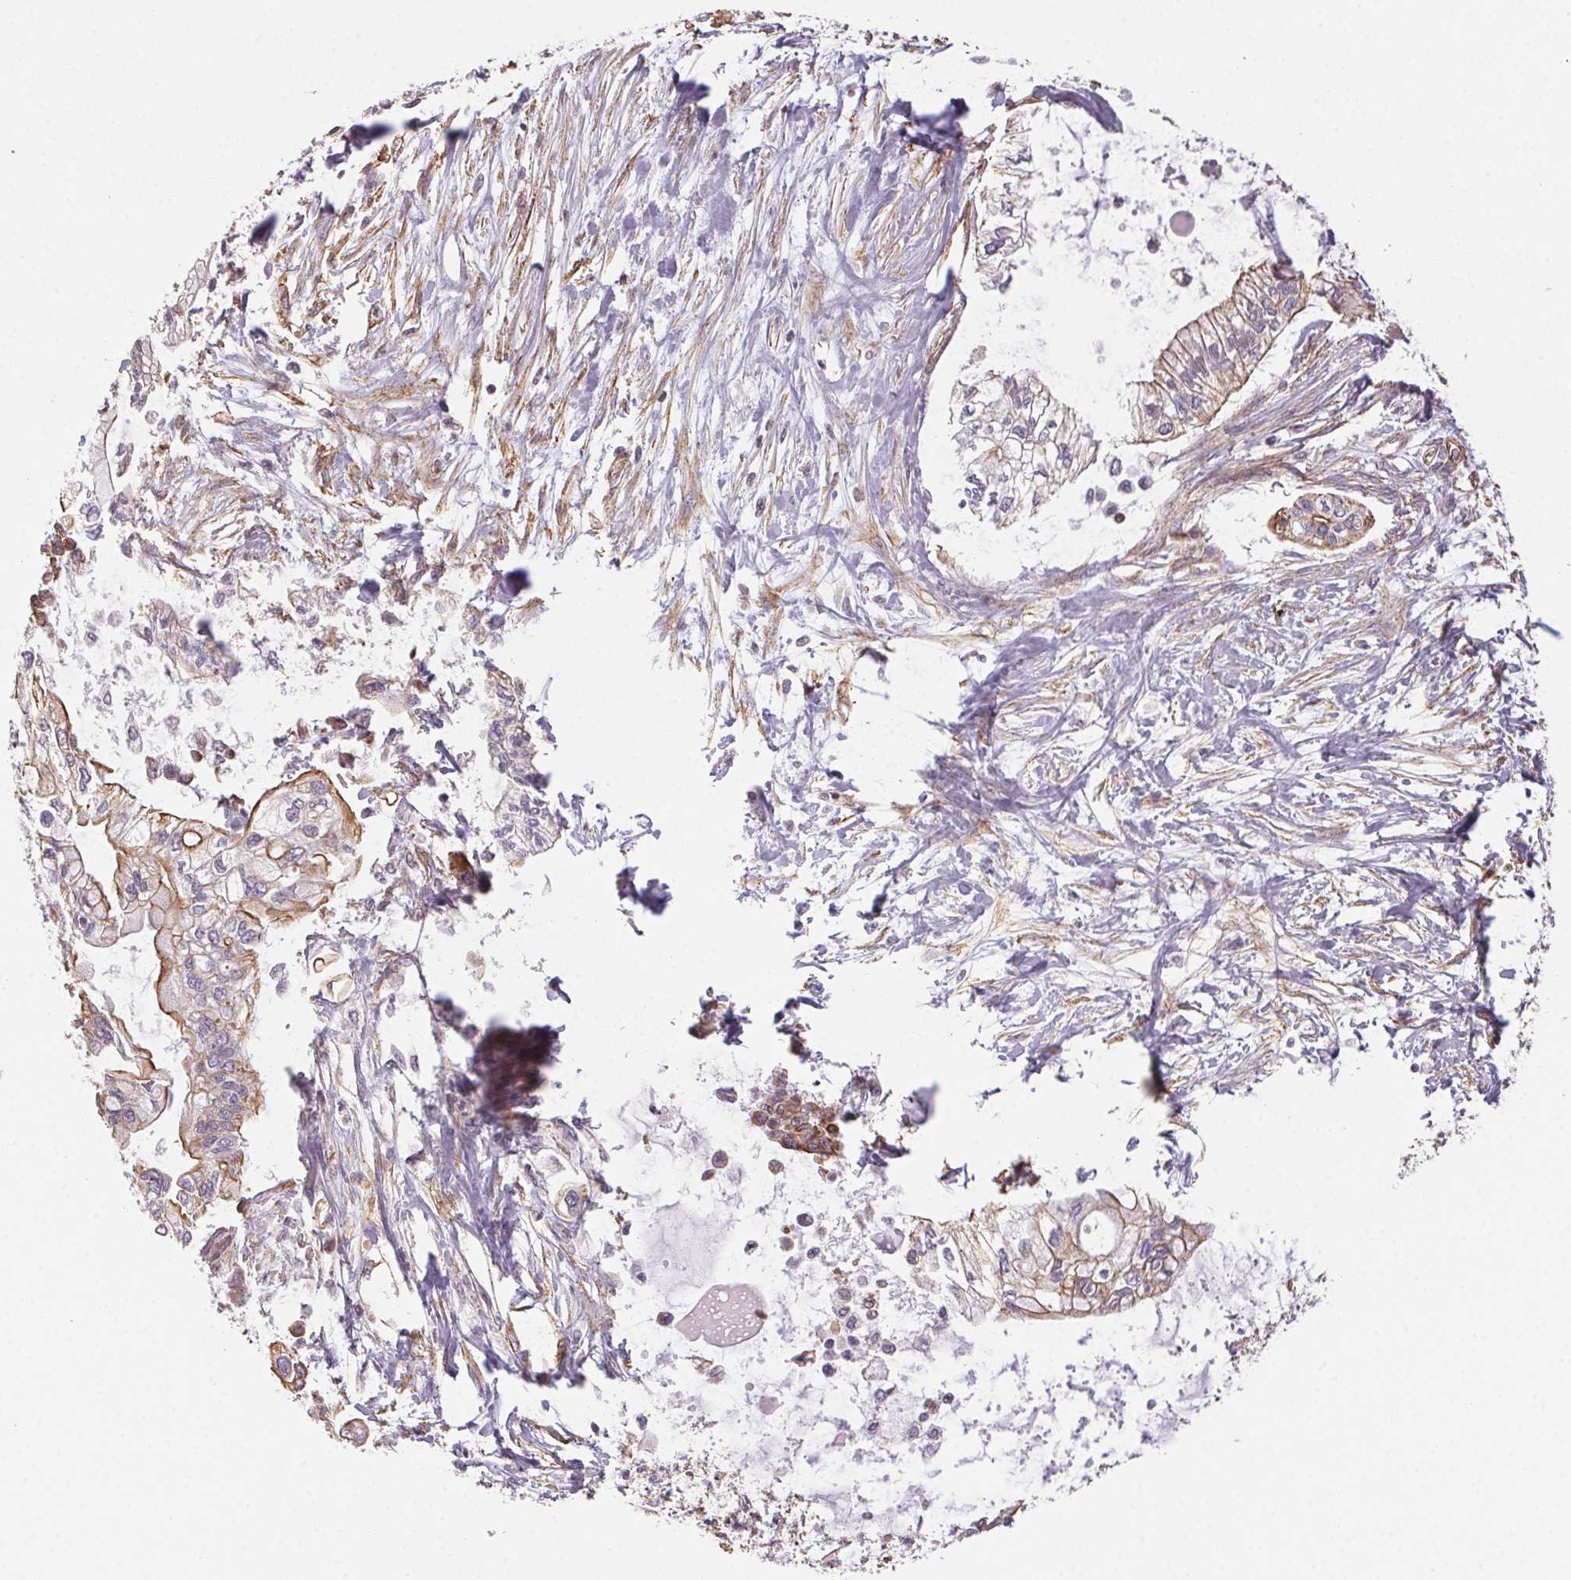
{"staining": {"intensity": "moderate", "quantity": "25%-75%", "location": "cytoplasmic/membranous"}, "tissue": "pancreatic cancer", "cell_type": "Tumor cells", "image_type": "cancer", "snomed": [{"axis": "morphology", "description": "Adenocarcinoma, NOS"}, {"axis": "topography", "description": "Pancreas"}], "caption": "Immunohistochemical staining of human pancreatic adenocarcinoma displays medium levels of moderate cytoplasmic/membranous staining in about 25%-75% of tumor cells.", "gene": "PLA2G4F", "patient": {"sex": "female", "age": 77}}